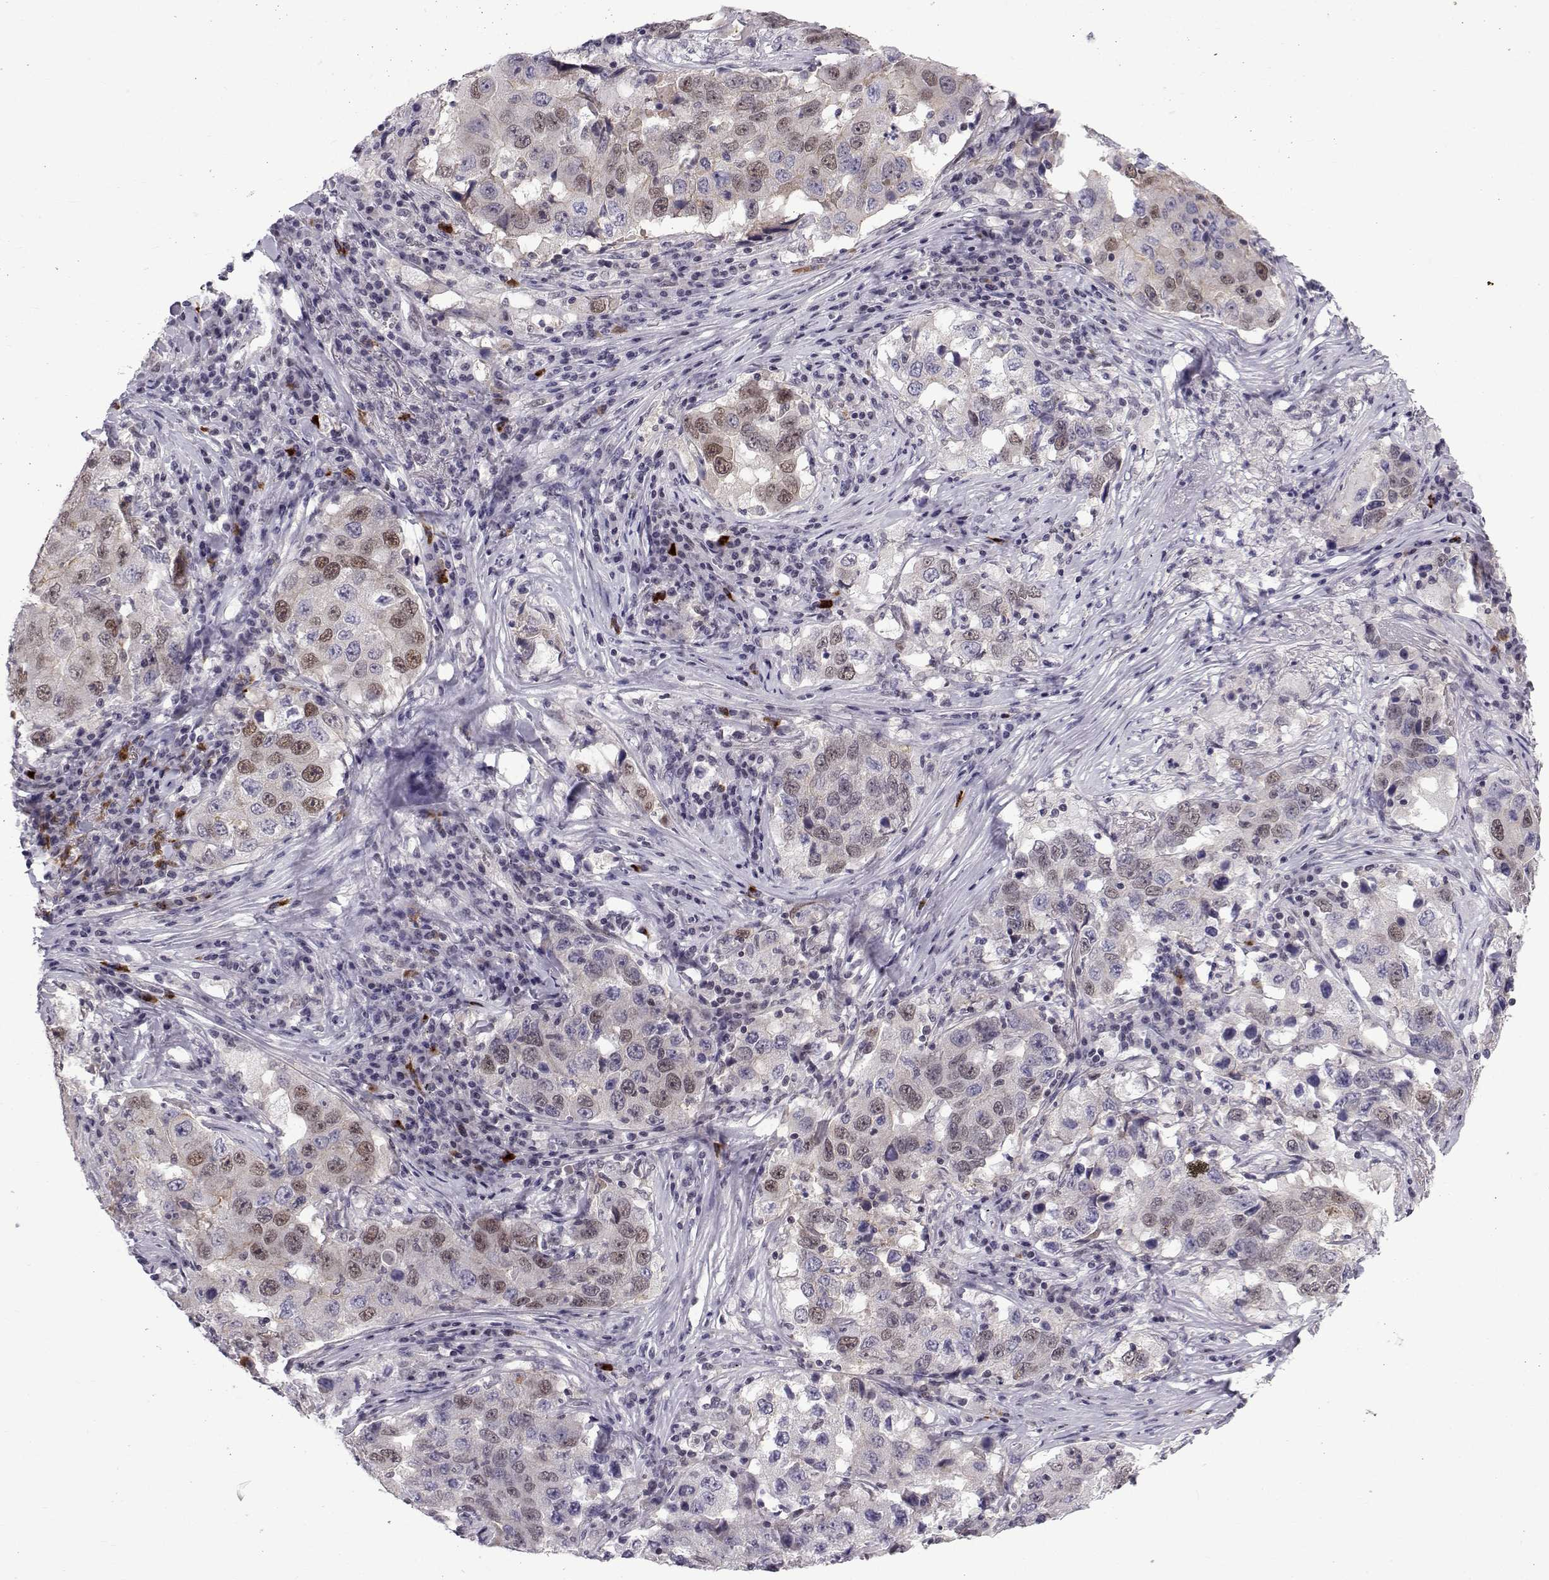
{"staining": {"intensity": "moderate", "quantity": "25%-75%", "location": "nuclear"}, "tissue": "lung cancer", "cell_type": "Tumor cells", "image_type": "cancer", "snomed": [{"axis": "morphology", "description": "Adenocarcinoma, NOS"}, {"axis": "topography", "description": "Lung"}], "caption": "Immunohistochemical staining of lung cancer (adenocarcinoma) reveals medium levels of moderate nuclear protein expression in approximately 25%-75% of tumor cells.", "gene": "RBM24", "patient": {"sex": "male", "age": 73}}